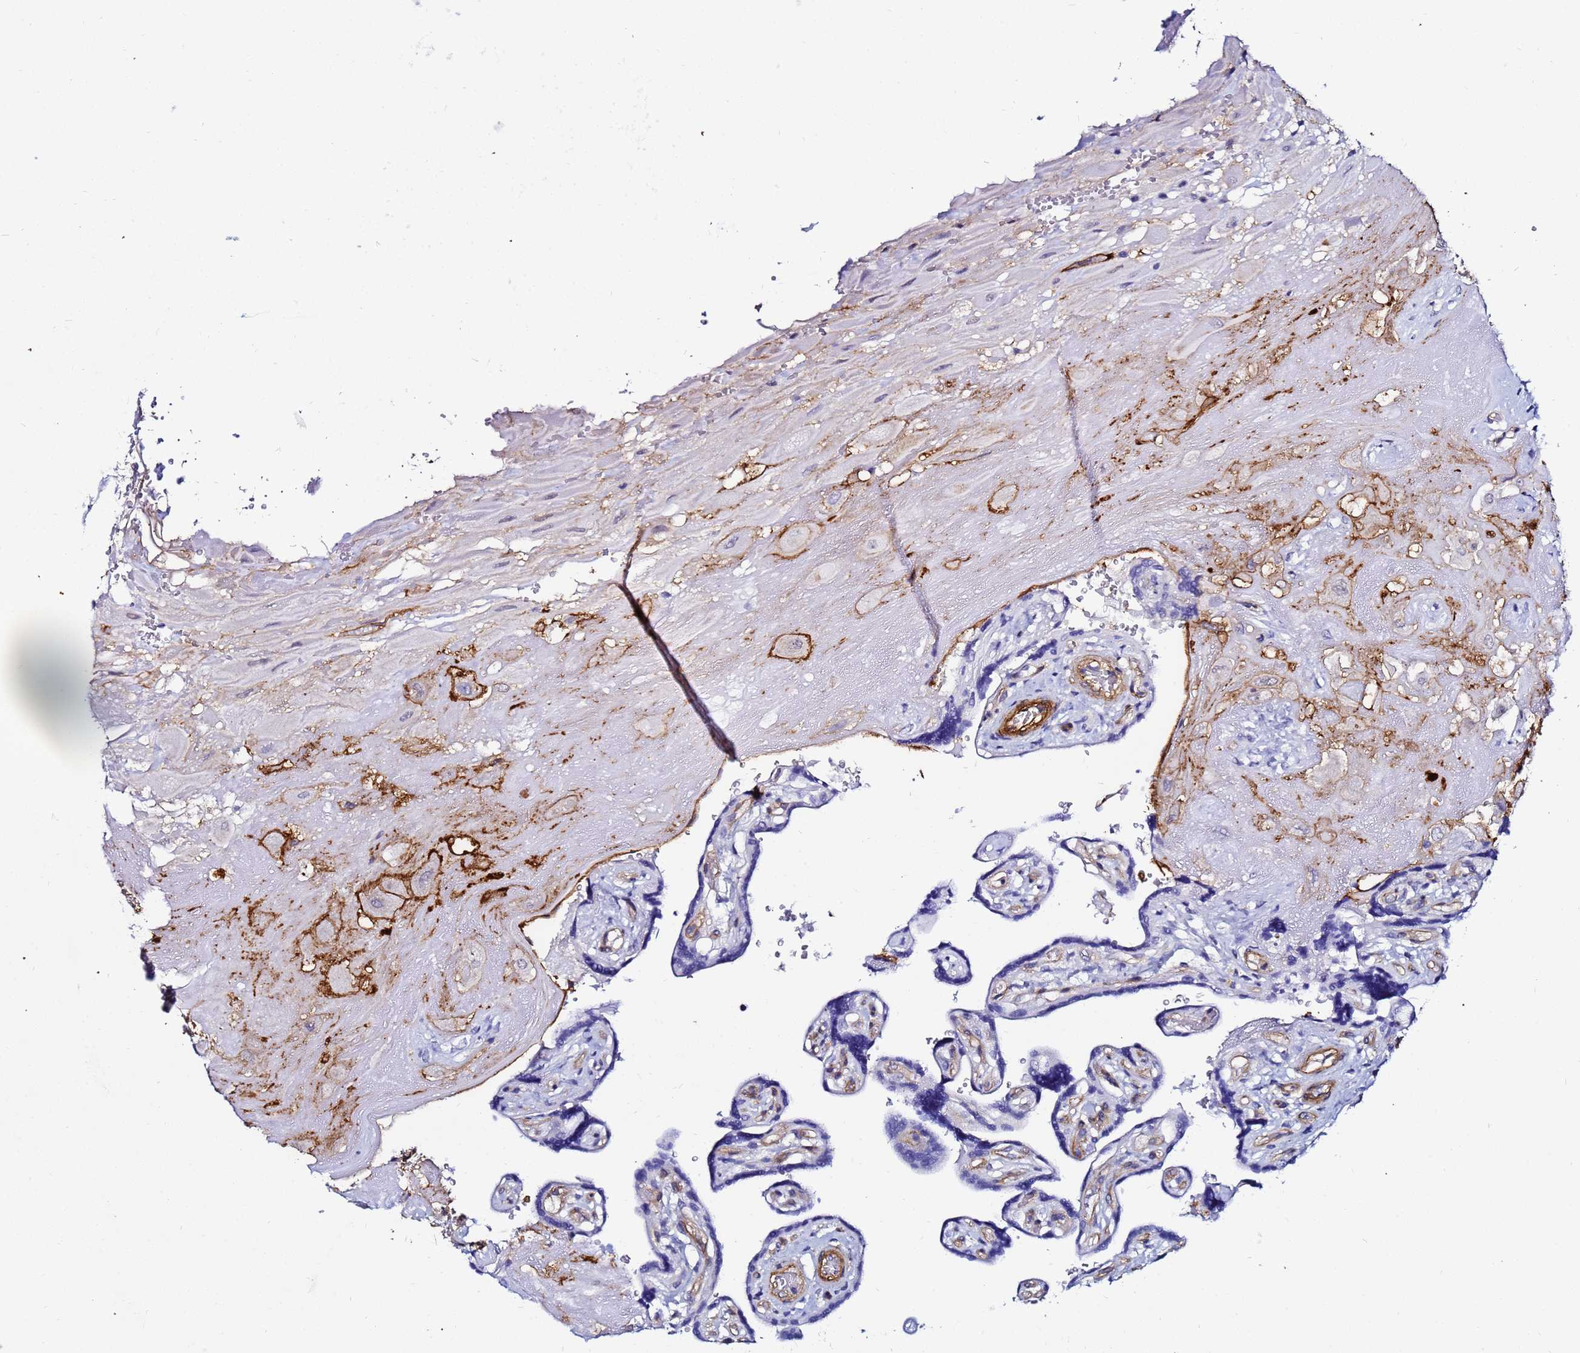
{"staining": {"intensity": "strong", "quantity": "<25%", "location": "cytoplasmic/membranous"}, "tissue": "placenta", "cell_type": "Decidual cells", "image_type": "normal", "snomed": [{"axis": "morphology", "description": "Normal tissue, NOS"}, {"axis": "topography", "description": "Placenta"}], "caption": "A photomicrograph showing strong cytoplasmic/membranous positivity in about <25% of decidual cells in normal placenta, as visualized by brown immunohistochemical staining.", "gene": "DEFB104A", "patient": {"sex": "female", "age": 32}}